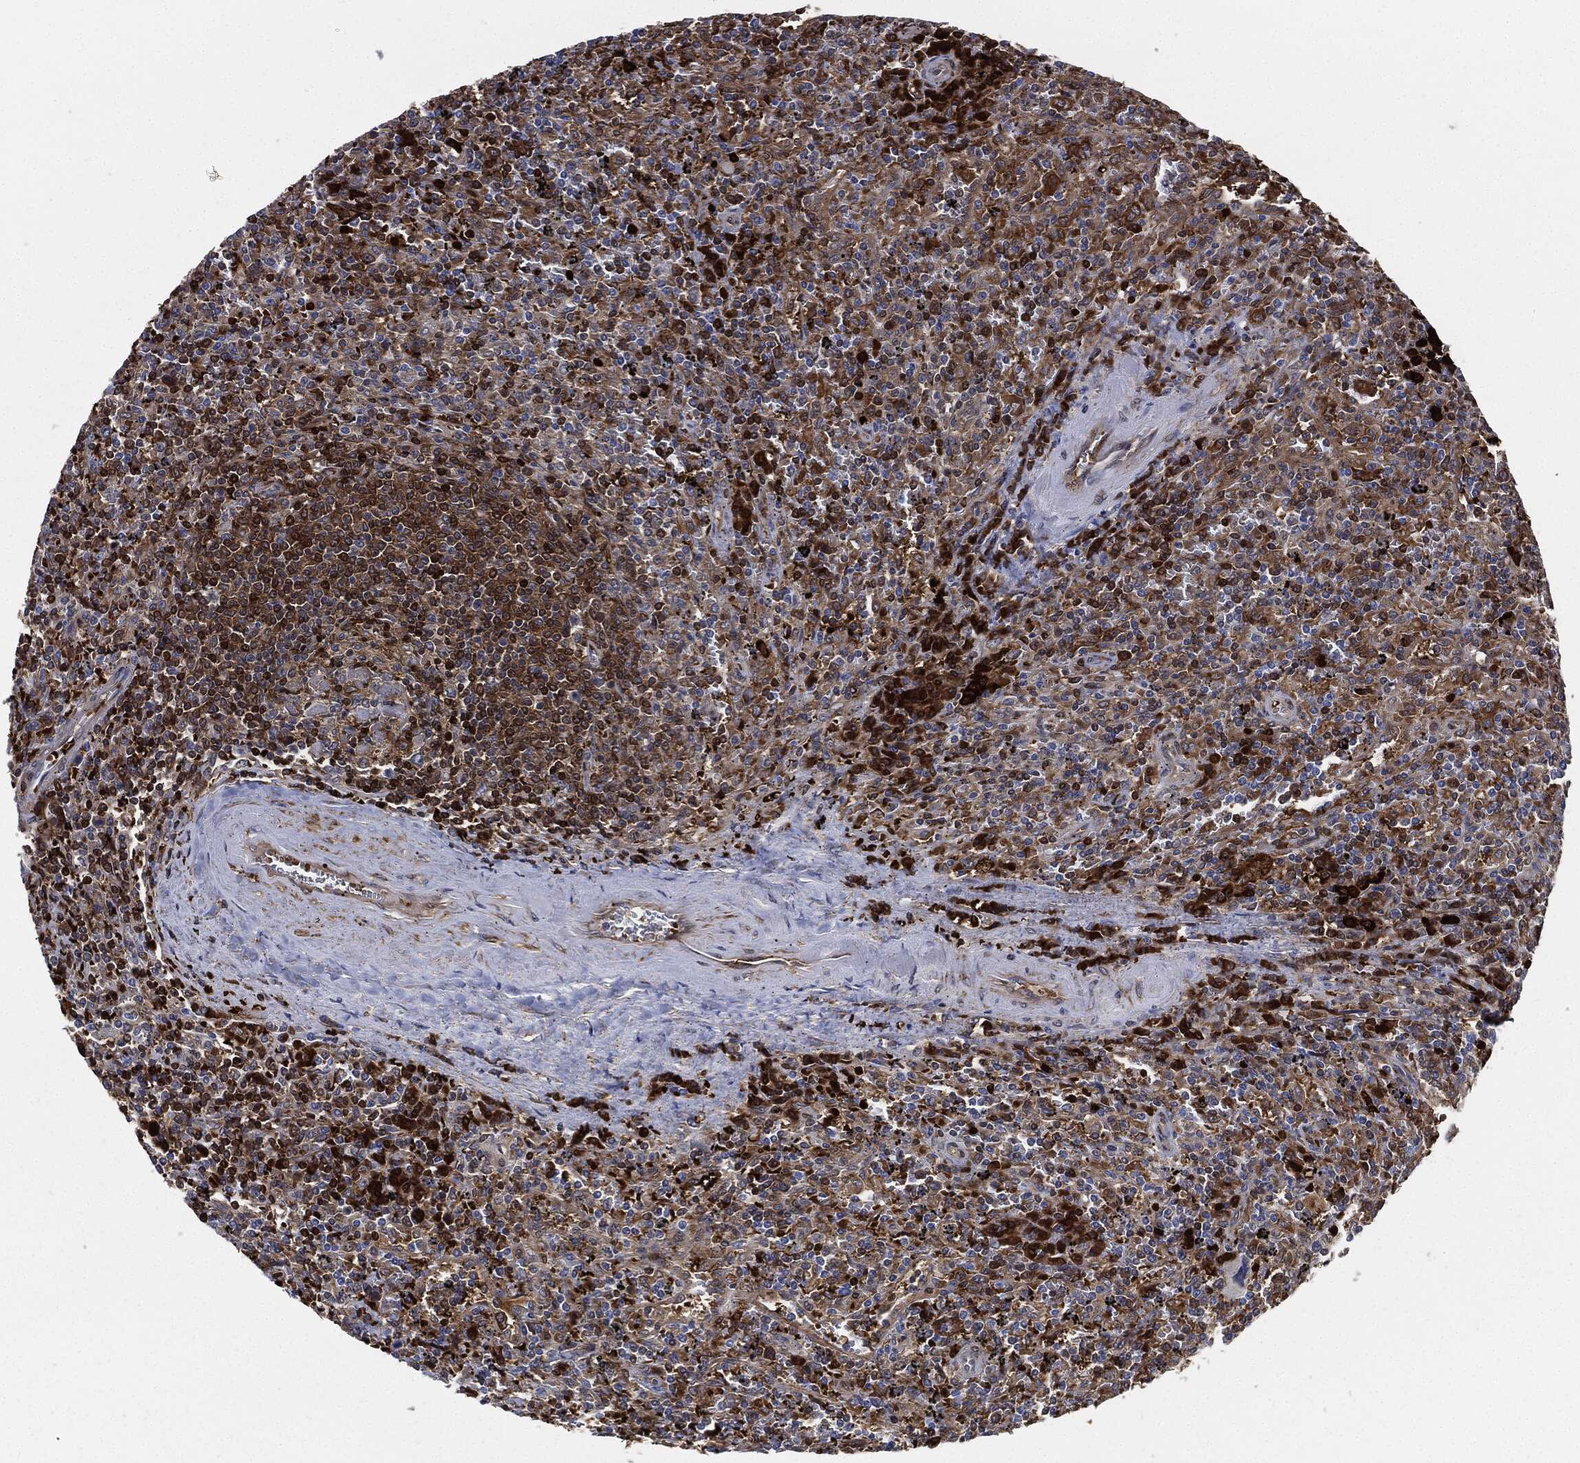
{"staining": {"intensity": "moderate", "quantity": "25%-75%", "location": "cytoplasmic/membranous"}, "tissue": "lymphoma", "cell_type": "Tumor cells", "image_type": "cancer", "snomed": [{"axis": "morphology", "description": "Malignant lymphoma, non-Hodgkin's type, Low grade"}, {"axis": "topography", "description": "Spleen"}], "caption": "Lymphoma tissue displays moderate cytoplasmic/membranous positivity in about 25%-75% of tumor cells", "gene": "PRDX2", "patient": {"sex": "male", "age": 62}}